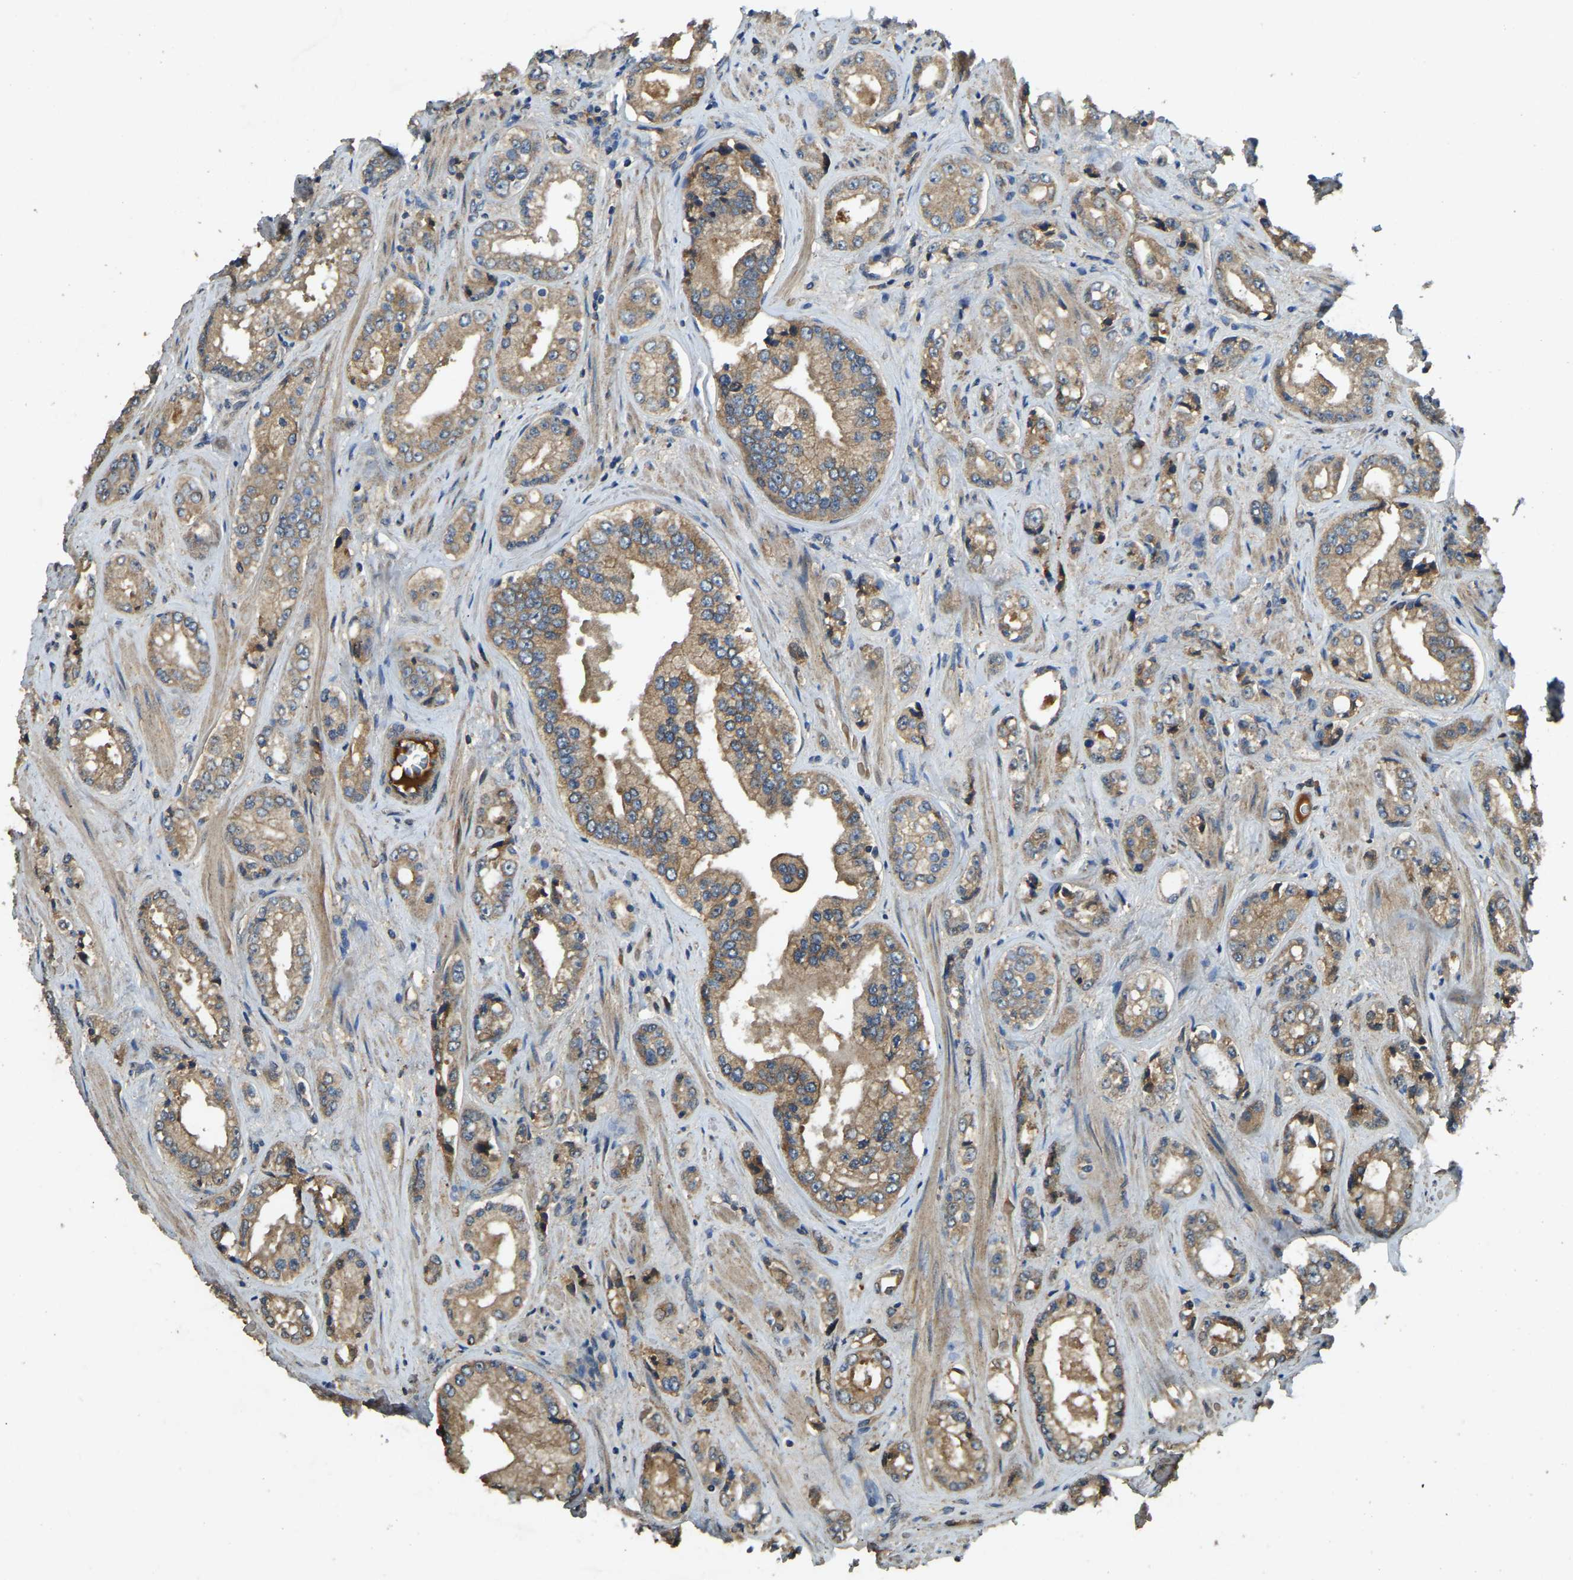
{"staining": {"intensity": "weak", "quantity": ">75%", "location": "cytoplasmic/membranous"}, "tissue": "prostate cancer", "cell_type": "Tumor cells", "image_type": "cancer", "snomed": [{"axis": "morphology", "description": "Adenocarcinoma, High grade"}, {"axis": "topography", "description": "Prostate"}], "caption": "This is a histology image of immunohistochemistry (IHC) staining of prostate adenocarcinoma (high-grade), which shows weak positivity in the cytoplasmic/membranous of tumor cells.", "gene": "ATP8B1", "patient": {"sex": "male", "age": 61}}